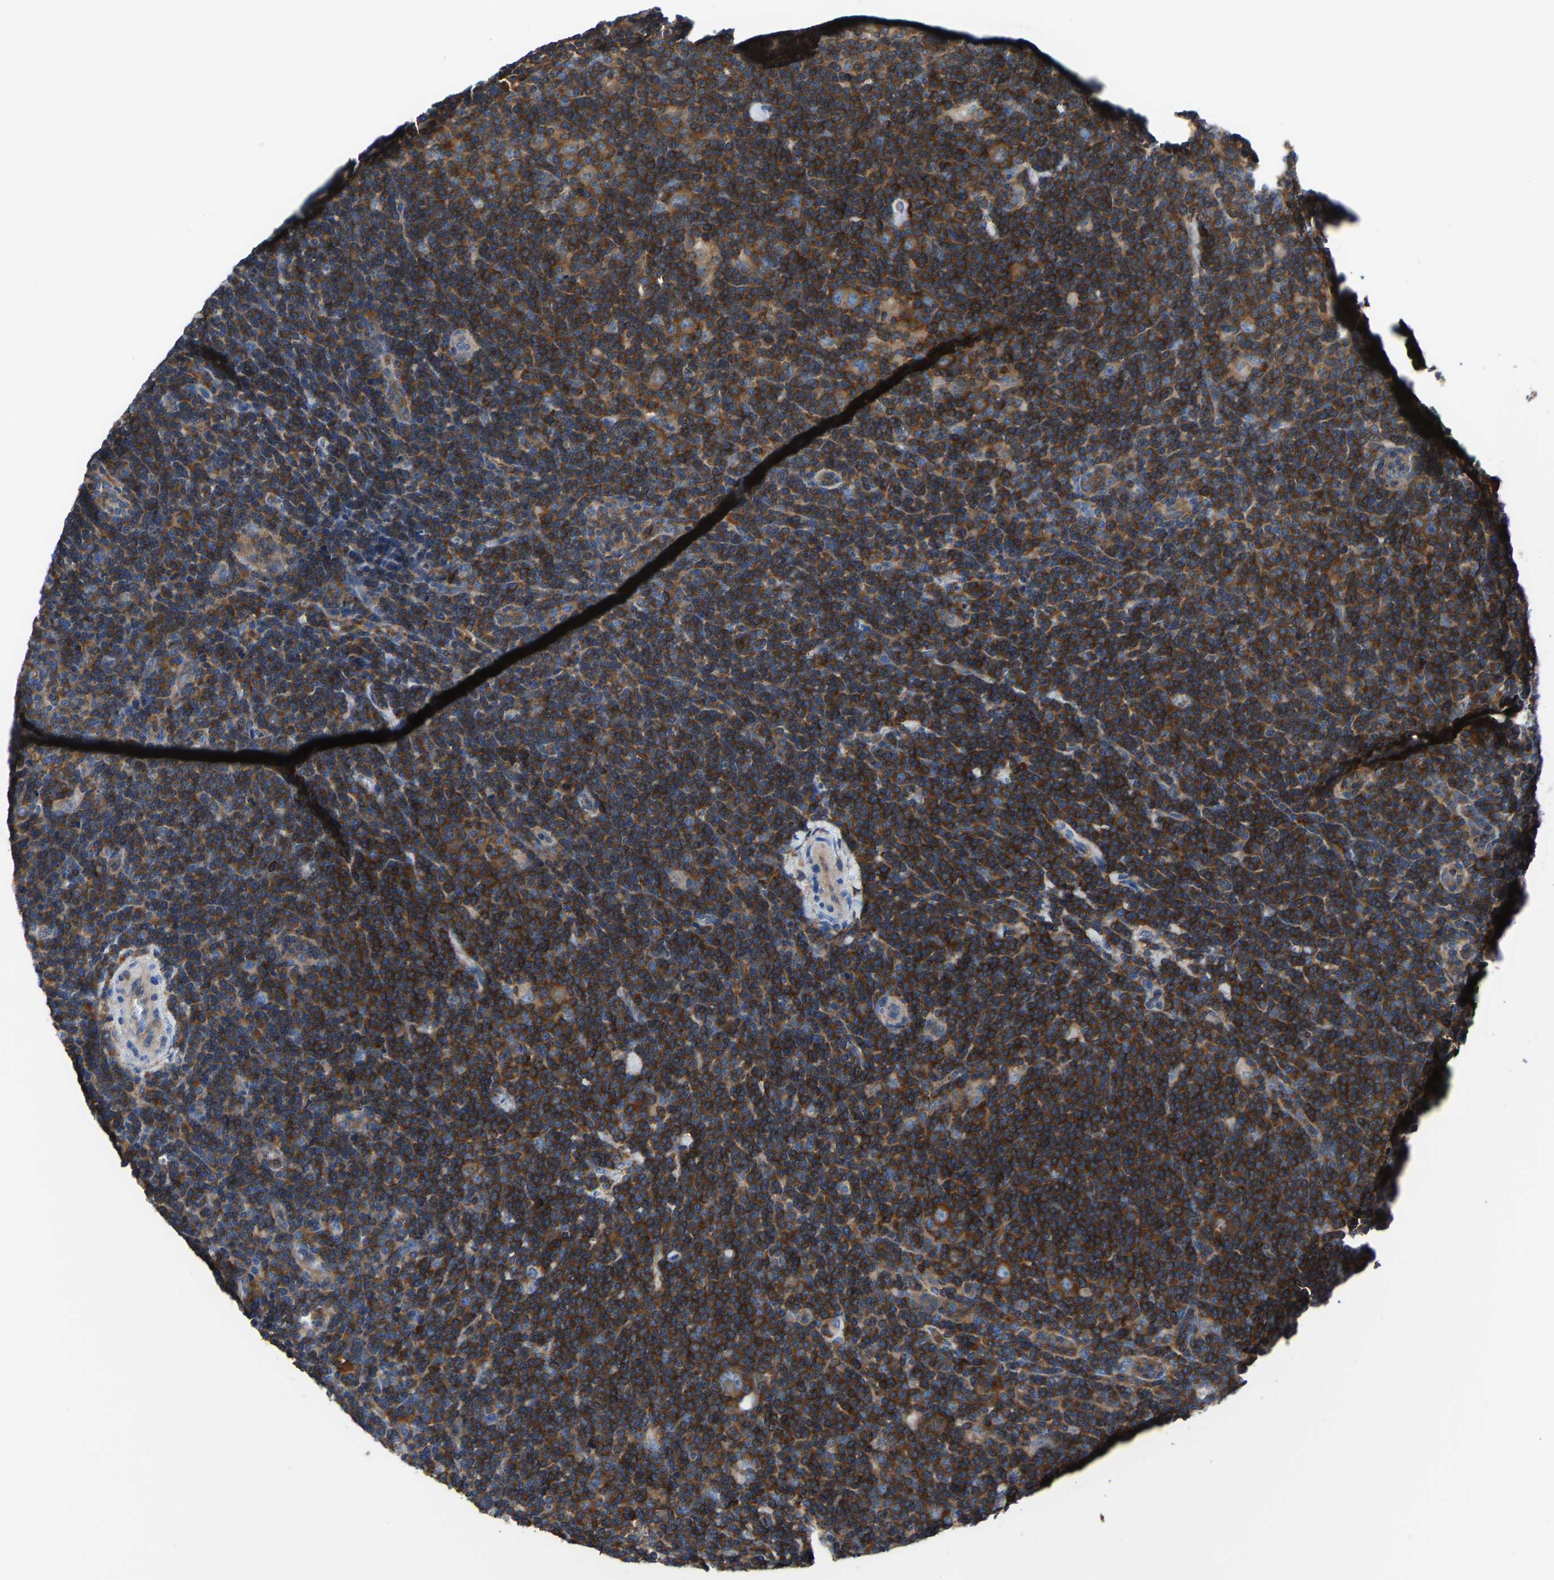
{"staining": {"intensity": "moderate", "quantity": ">75%", "location": "cytoplasmic/membranous"}, "tissue": "lymphoma", "cell_type": "Tumor cells", "image_type": "cancer", "snomed": [{"axis": "morphology", "description": "Hodgkin's disease, NOS"}, {"axis": "topography", "description": "Lymph node"}], "caption": "A high-resolution histopathology image shows immunohistochemistry staining of Hodgkin's disease, which shows moderate cytoplasmic/membranous positivity in about >75% of tumor cells.", "gene": "PRKAR1A", "patient": {"sex": "female", "age": 57}}